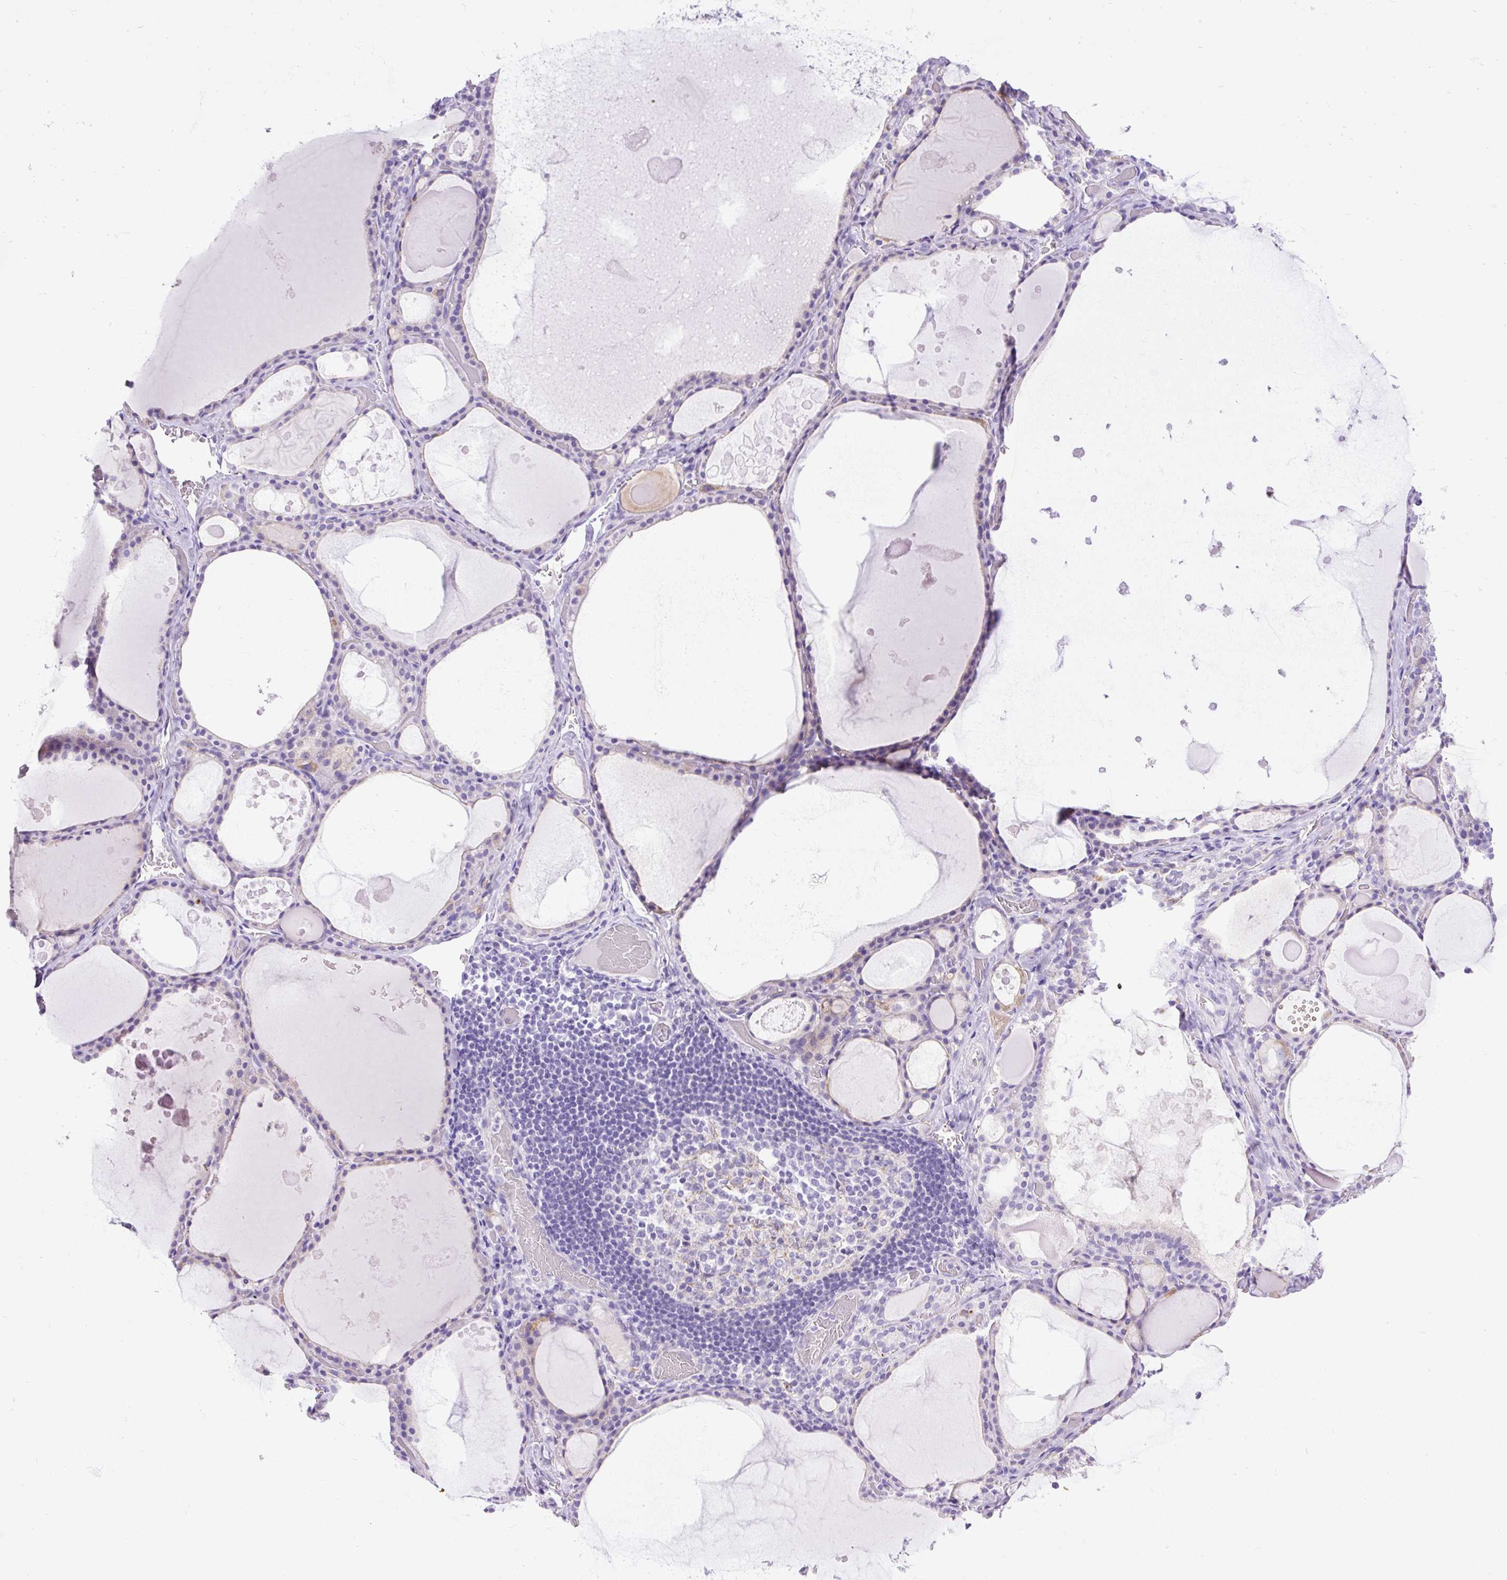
{"staining": {"intensity": "negative", "quantity": "none", "location": "none"}, "tissue": "thyroid gland", "cell_type": "Glandular cells", "image_type": "normal", "snomed": [{"axis": "morphology", "description": "Normal tissue, NOS"}, {"axis": "topography", "description": "Thyroid gland"}], "caption": "An immunohistochemistry (IHC) image of unremarkable thyroid gland is shown. There is no staining in glandular cells of thyroid gland. (Immunohistochemistry, brightfield microscopy, high magnification).", "gene": "ZNF256", "patient": {"sex": "male", "age": 56}}